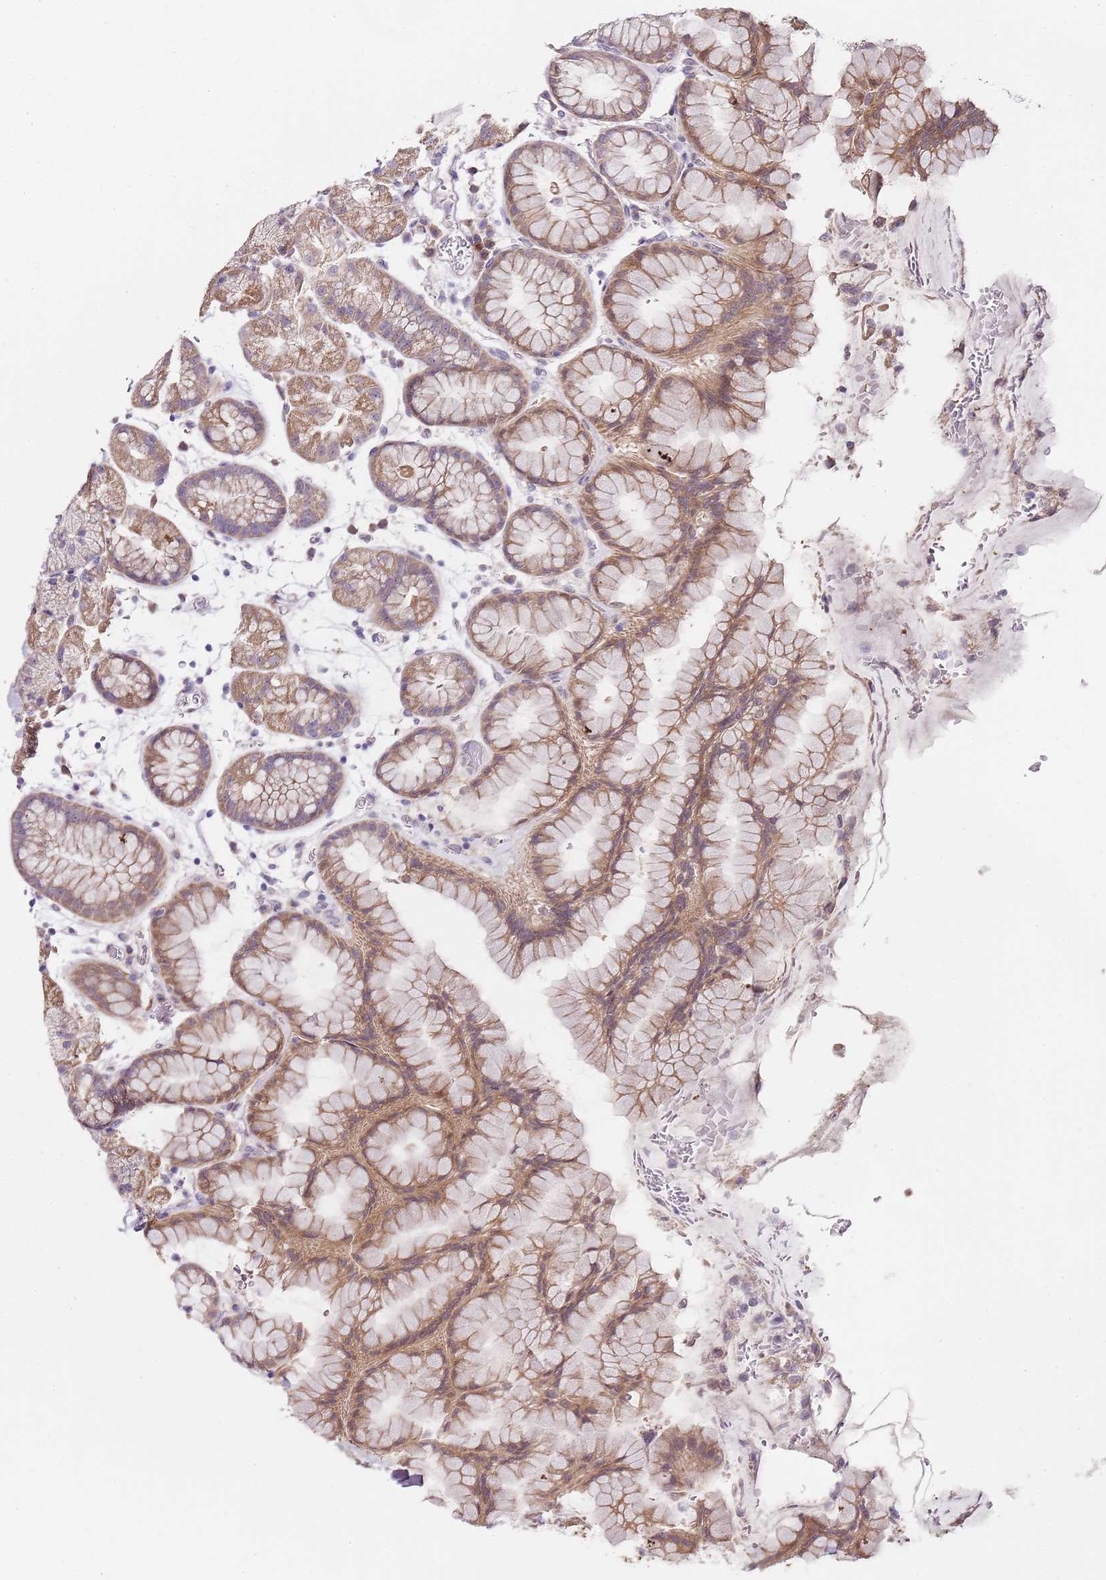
{"staining": {"intensity": "moderate", "quantity": "25%-75%", "location": "cytoplasmic/membranous"}, "tissue": "stomach", "cell_type": "Glandular cells", "image_type": "normal", "snomed": [{"axis": "morphology", "description": "Normal tissue, NOS"}, {"axis": "topography", "description": "Stomach, upper"}, {"axis": "topography", "description": "Stomach, lower"}], "caption": "Human stomach stained with a brown dye demonstrates moderate cytoplasmic/membranous positive staining in about 25%-75% of glandular cells.", "gene": "TBC1D9", "patient": {"sex": "male", "age": 67}}